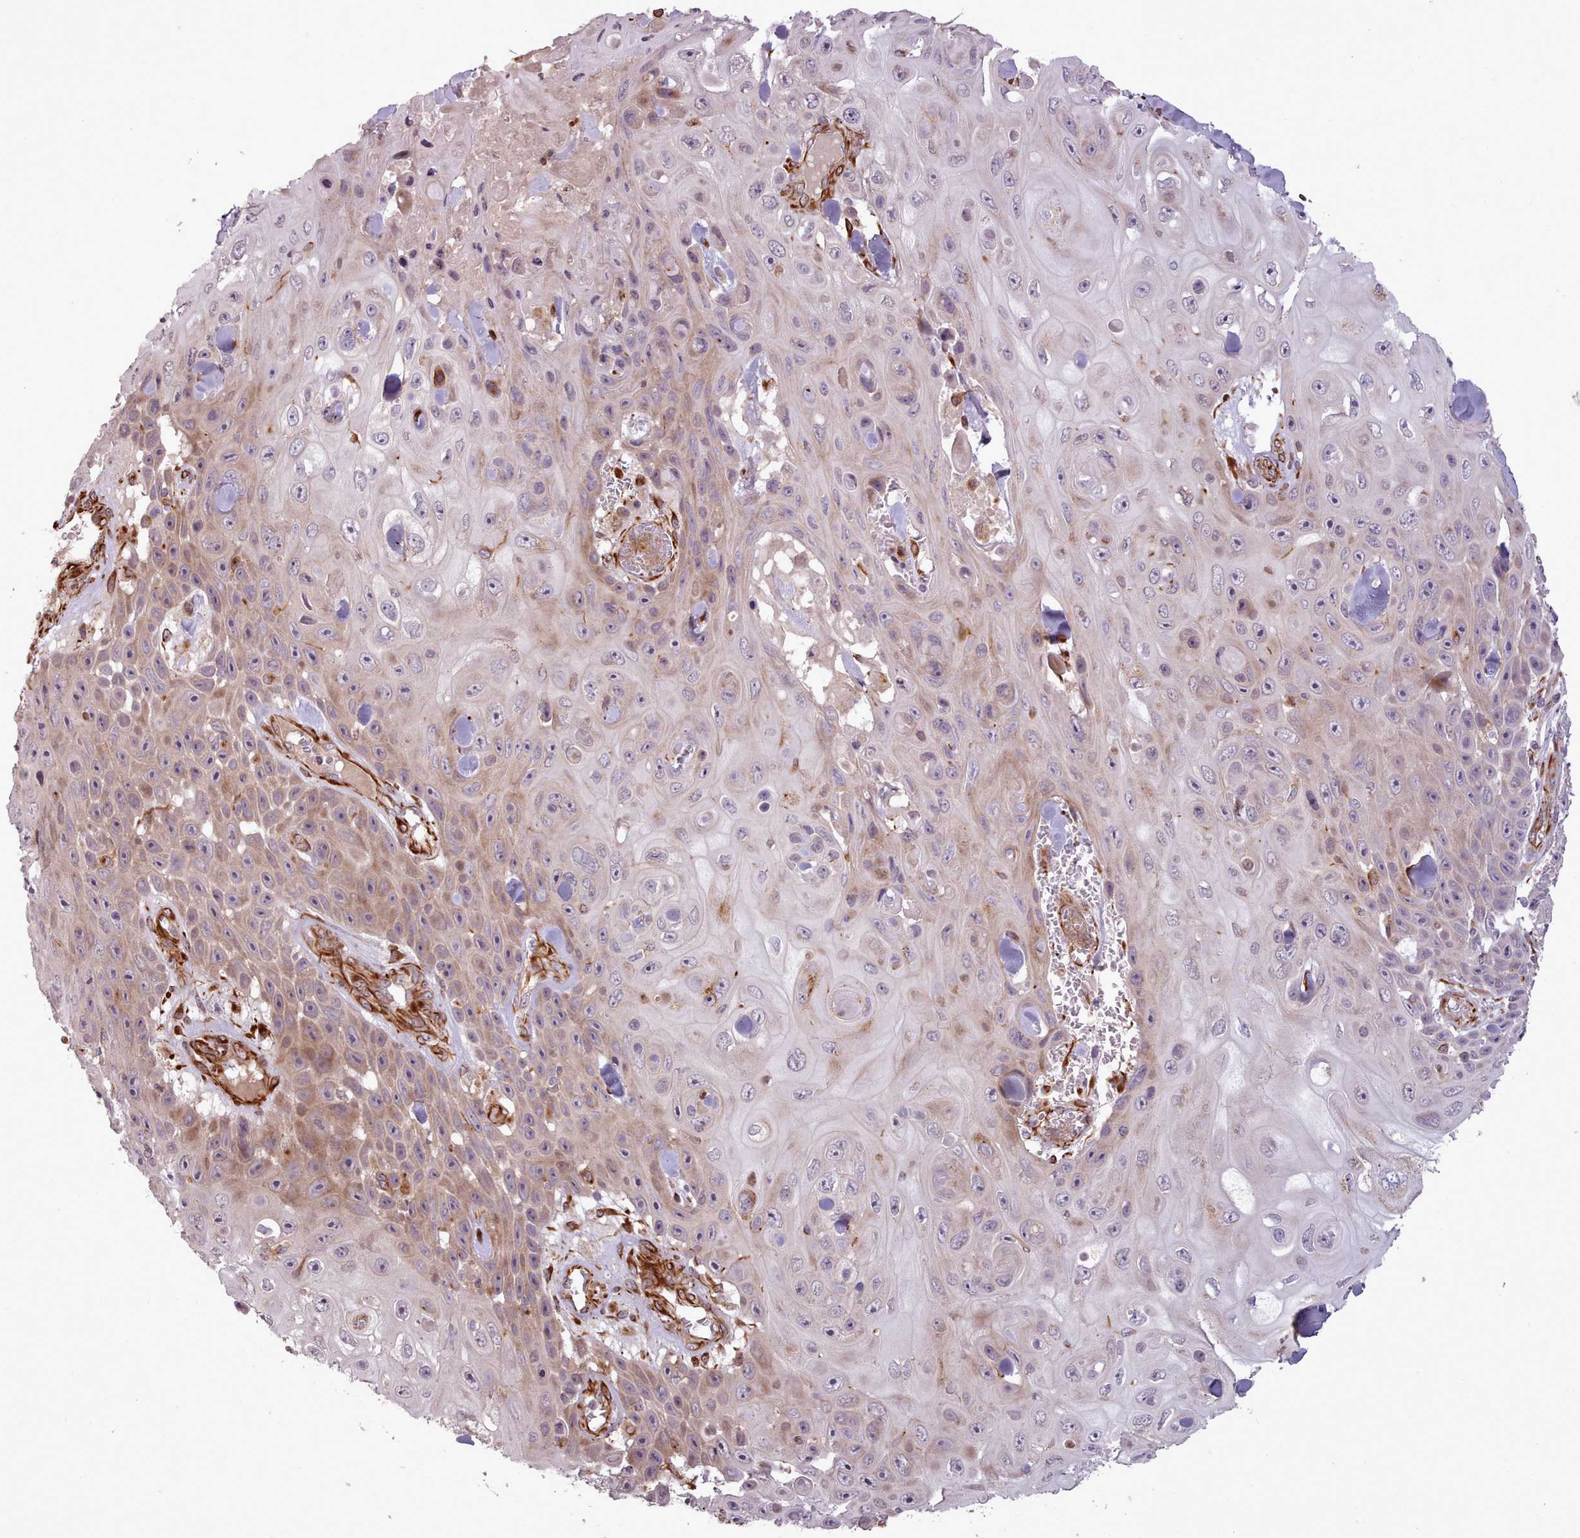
{"staining": {"intensity": "moderate", "quantity": "<25%", "location": "cytoplasmic/membranous"}, "tissue": "skin cancer", "cell_type": "Tumor cells", "image_type": "cancer", "snomed": [{"axis": "morphology", "description": "Squamous cell carcinoma, NOS"}, {"axis": "topography", "description": "Skin"}], "caption": "An image showing moderate cytoplasmic/membranous expression in about <25% of tumor cells in squamous cell carcinoma (skin), as visualized by brown immunohistochemical staining.", "gene": "GBGT1", "patient": {"sex": "male", "age": 82}}